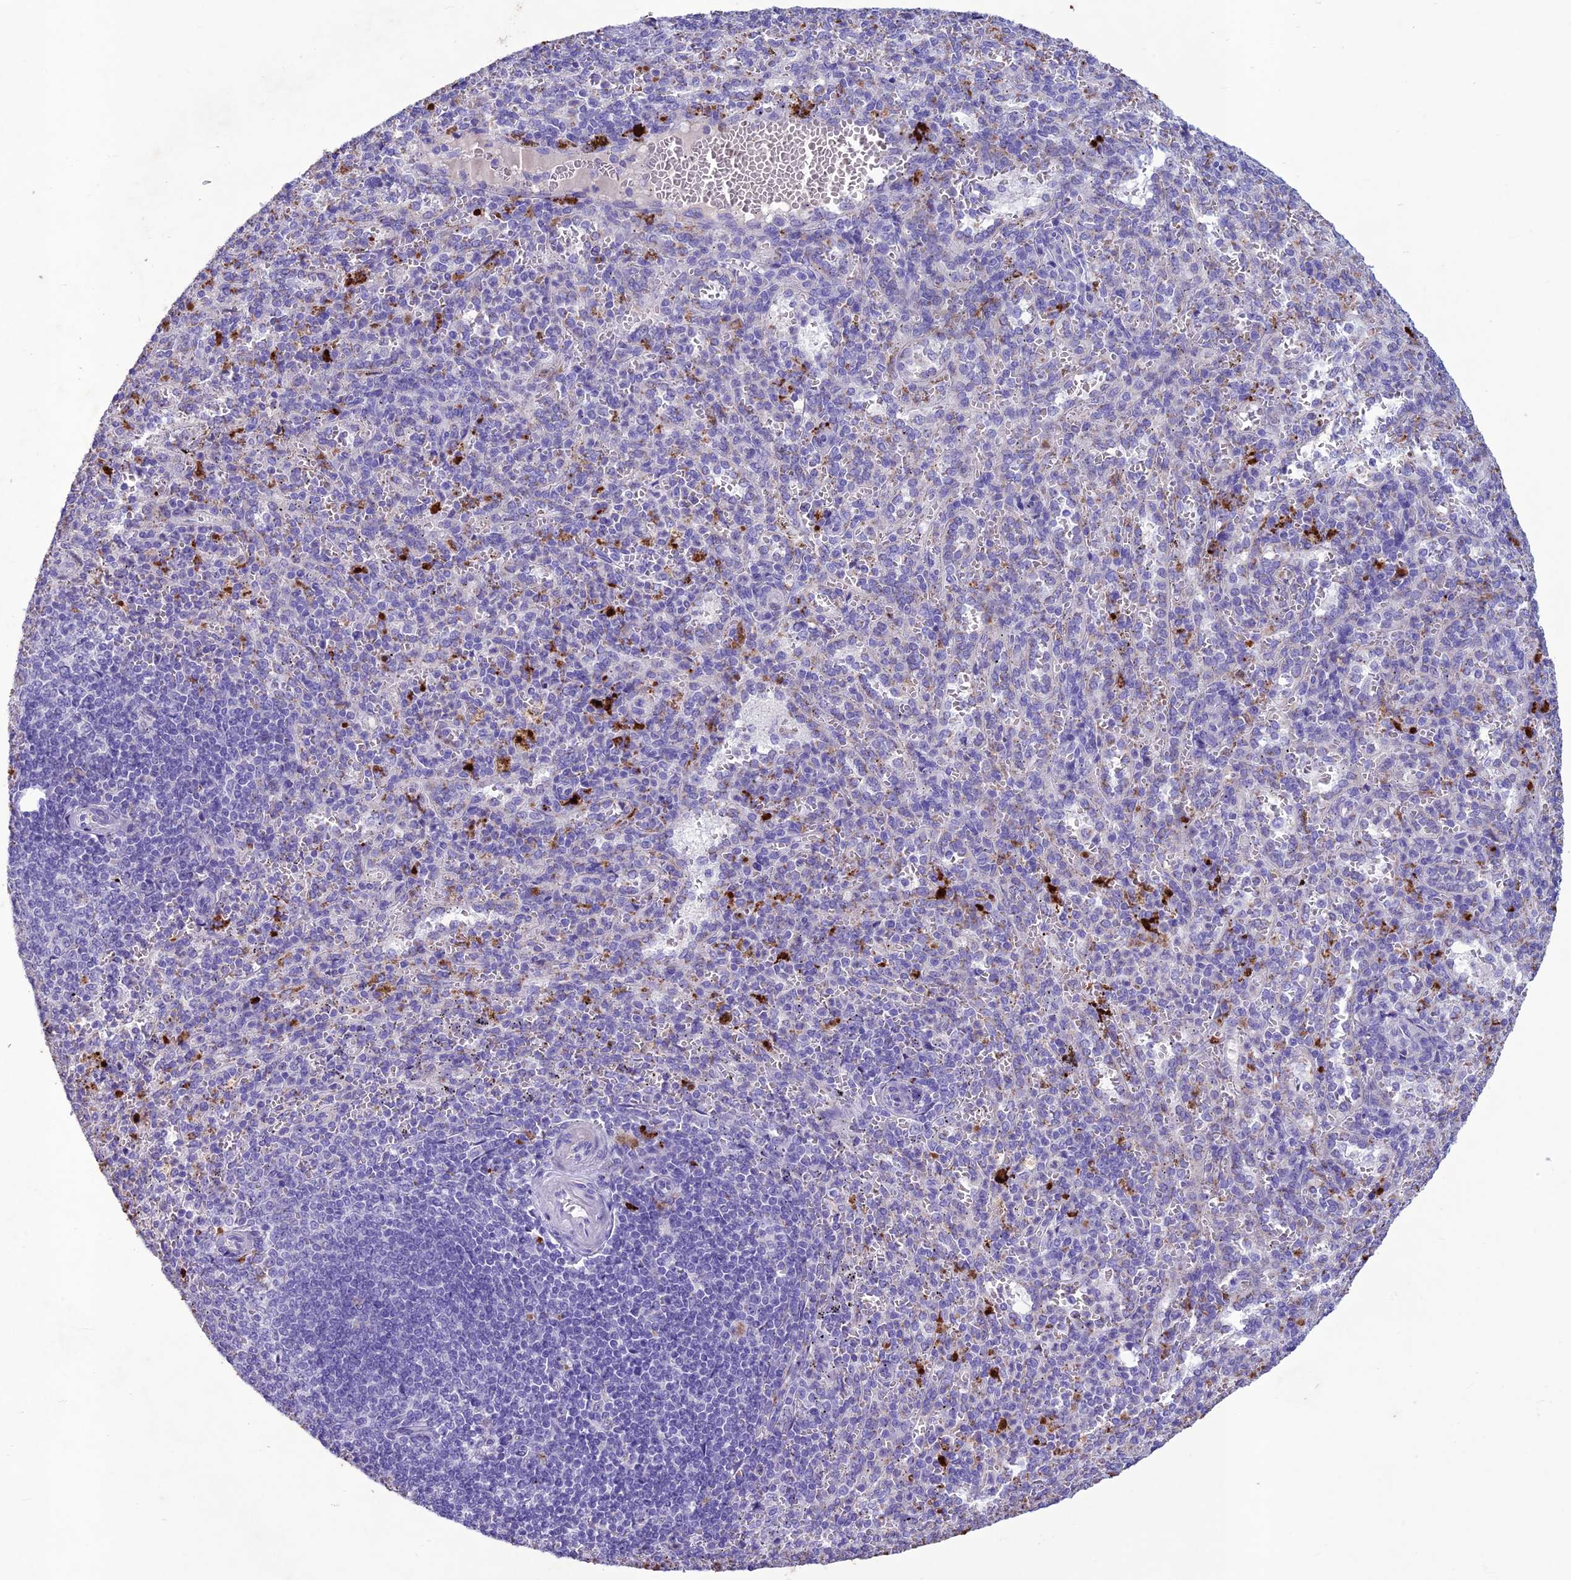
{"staining": {"intensity": "negative", "quantity": "none", "location": "none"}, "tissue": "spleen", "cell_type": "Cells in red pulp", "image_type": "normal", "snomed": [{"axis": "morphology", "description": "Normal tissue, NOS"}, {"axis": "topography", "description": "Spleen"}], "caption": "High power microscopy photomicrograph of an IHC histopathology image of benign spleen, revealing no significant expression in cells in red pulp.", "gene": "IFT172", "patient": {"sex": "female", "age": 21}}